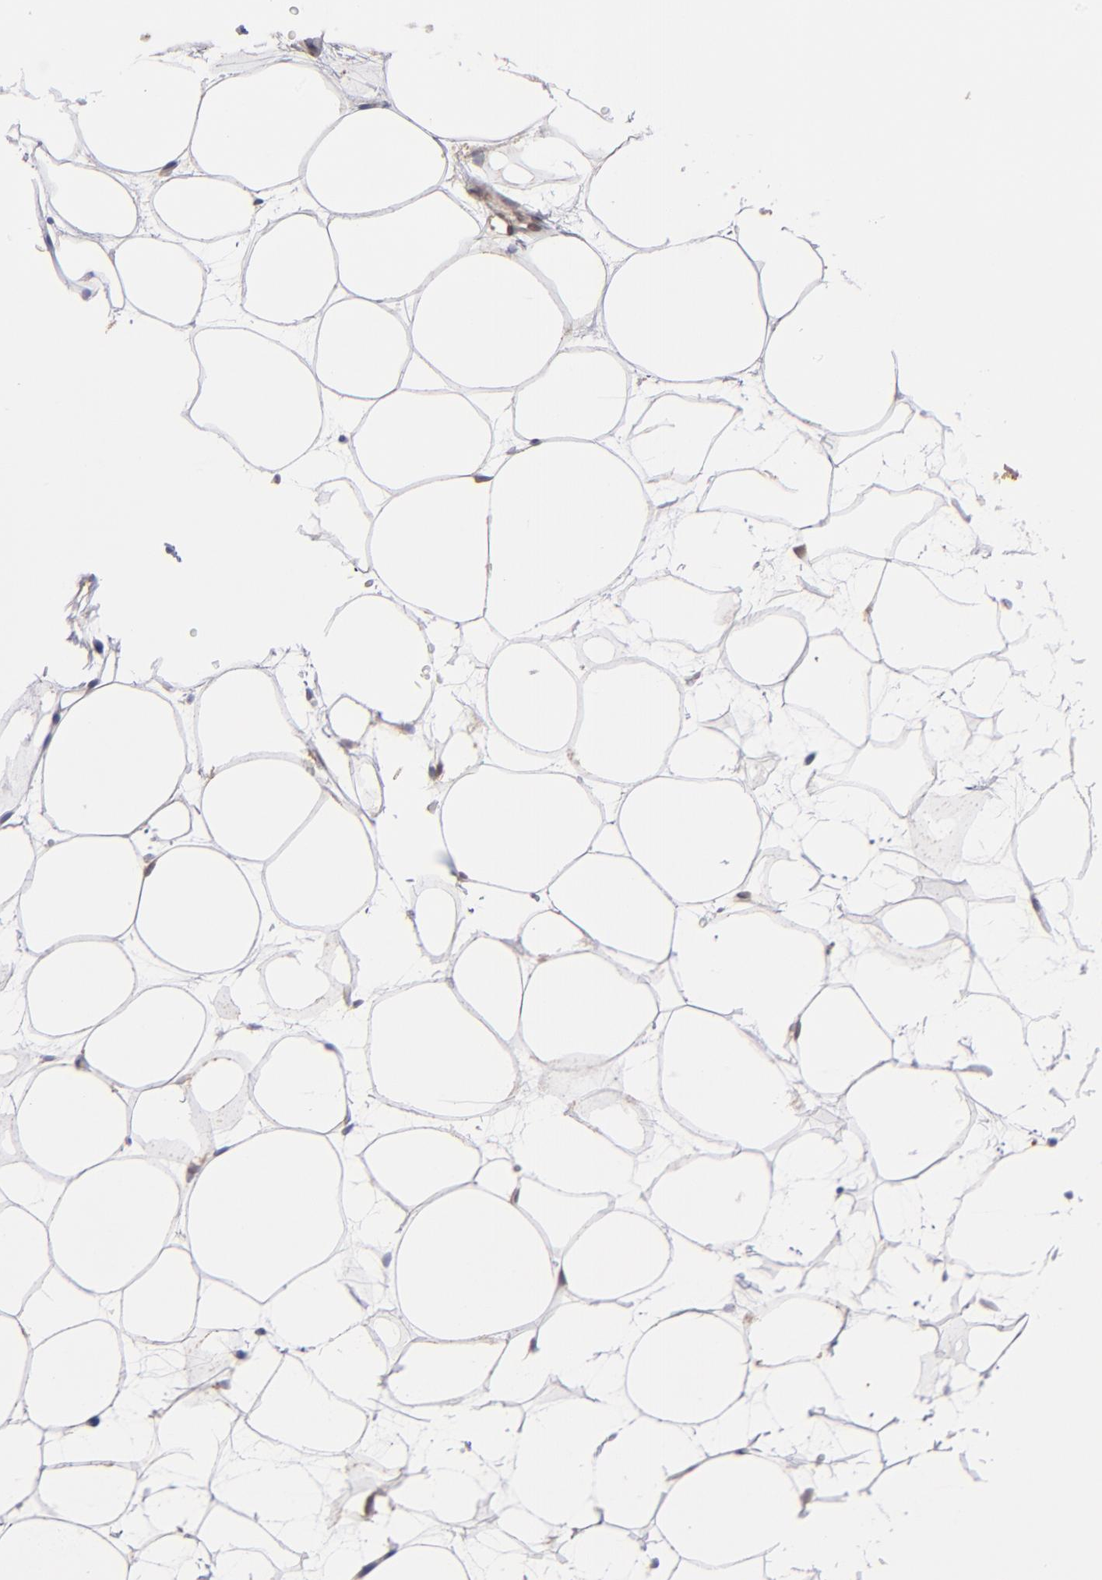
{"staining": {"intensity": "negative", "quantity": "none", "location": "none"}, "tissue": "adipose tissue", "cell_type": "Adipocytes", "image_type": "normal", "snomed": [{"axis": "morphology", "description": "Normal tissue, NOS"}, {"axis": "topography", "description": "Breast"}], "caption": "Adipocytes show no significant positivity in unremarkable adipose tissue. (DAB IHC visualized using brightfield microscopy, high magnification).", "gene": "SLC15A1", "patient": {"sex": "female", "age": 22}}